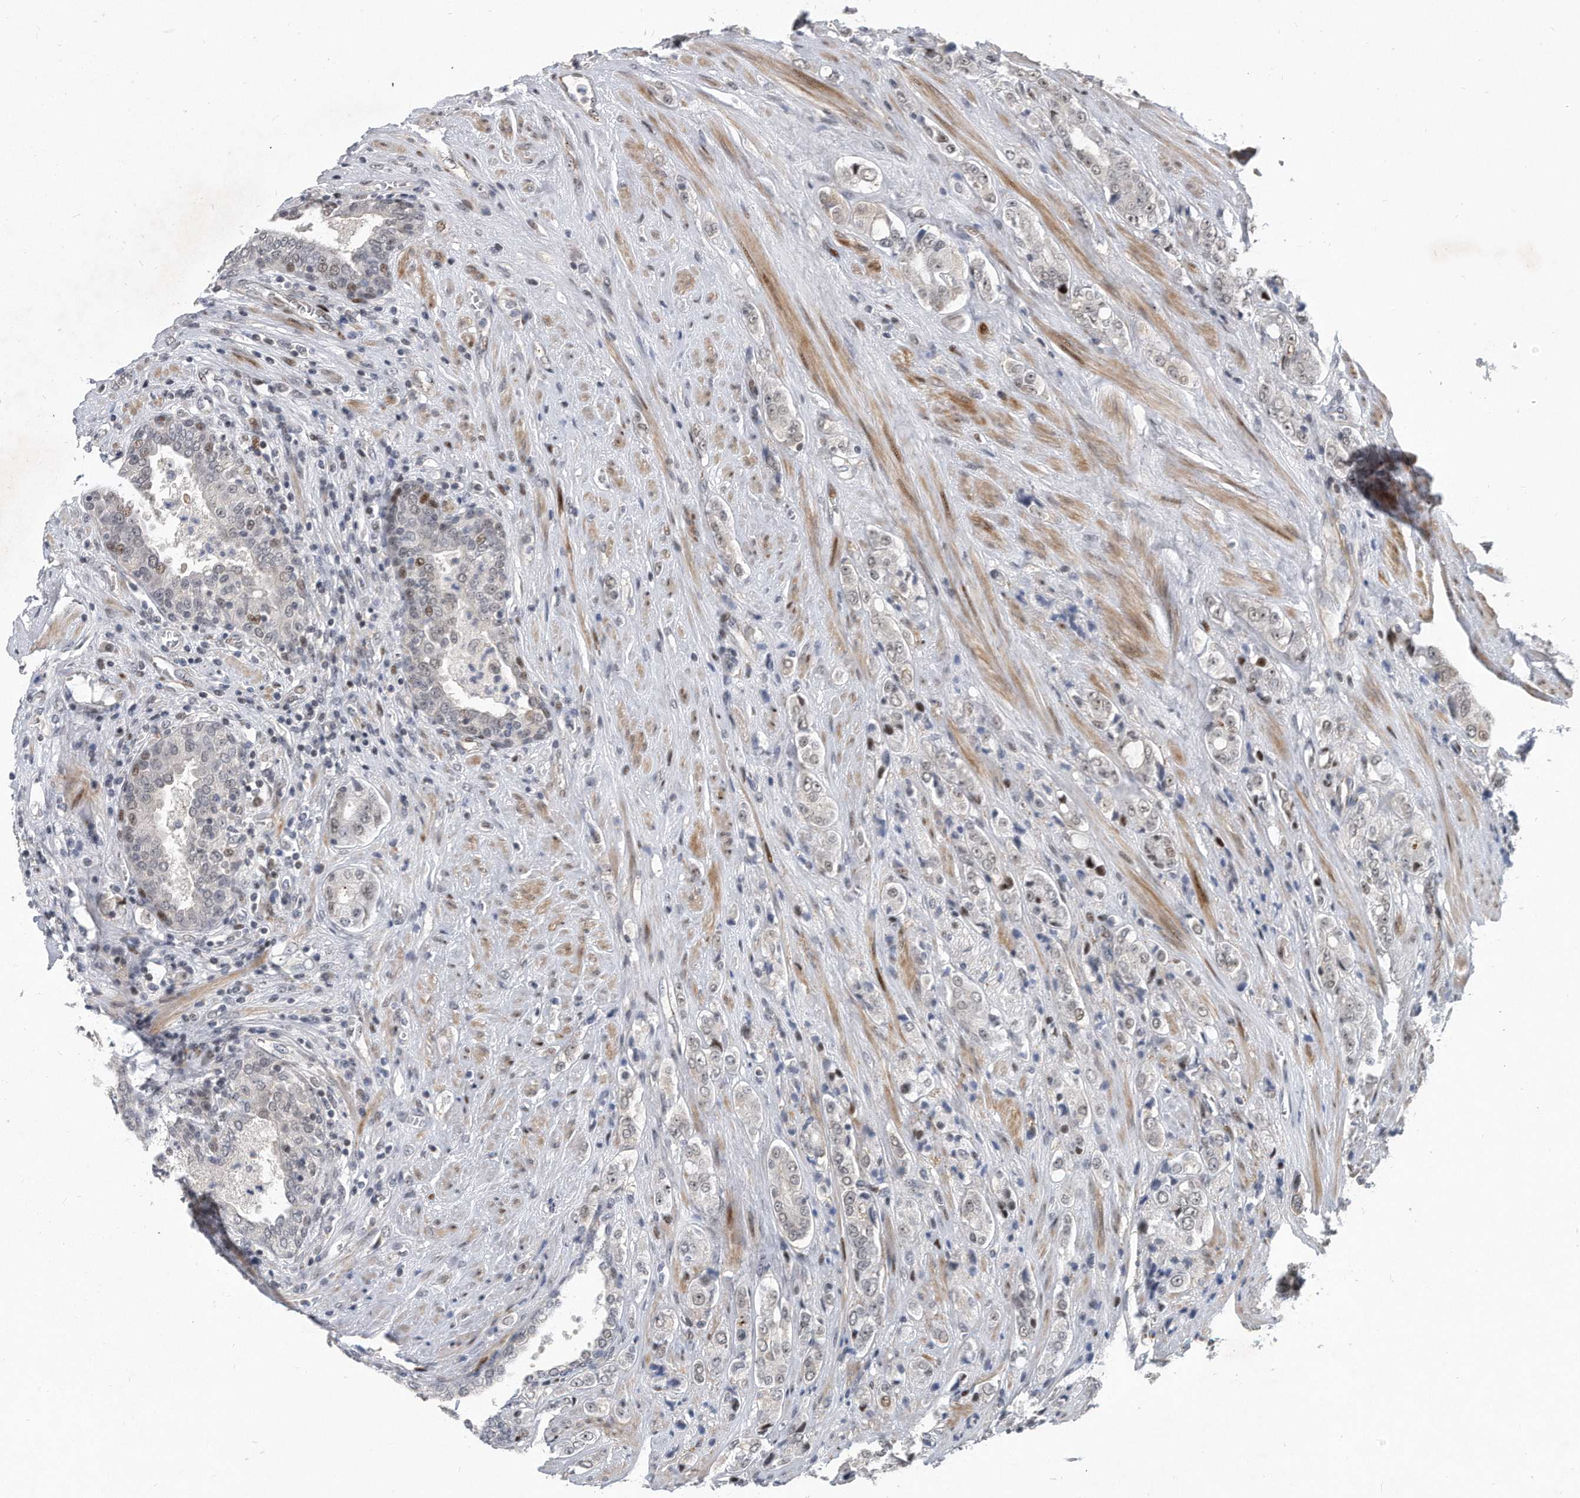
{"staining": {"intensity": "negative", "quantity": "none", "location": "none"}, "tissue": "prostate cancer", "cell_type": "Tumor cells", "image_type": "cancer", "snomed": [{"axis": "morphology", "description": "Adenocarcinoma, High grade"}, {"axis": "topography", "description": "Prostate"}], "caption": "Immunohistochemical staining of human prostate cancer (high-grade adenocarcinoma) demonstrates no significant positivity in tumor cells.", "gene": "PGBD2", "patient": {"sex": "male", "age": 61}}